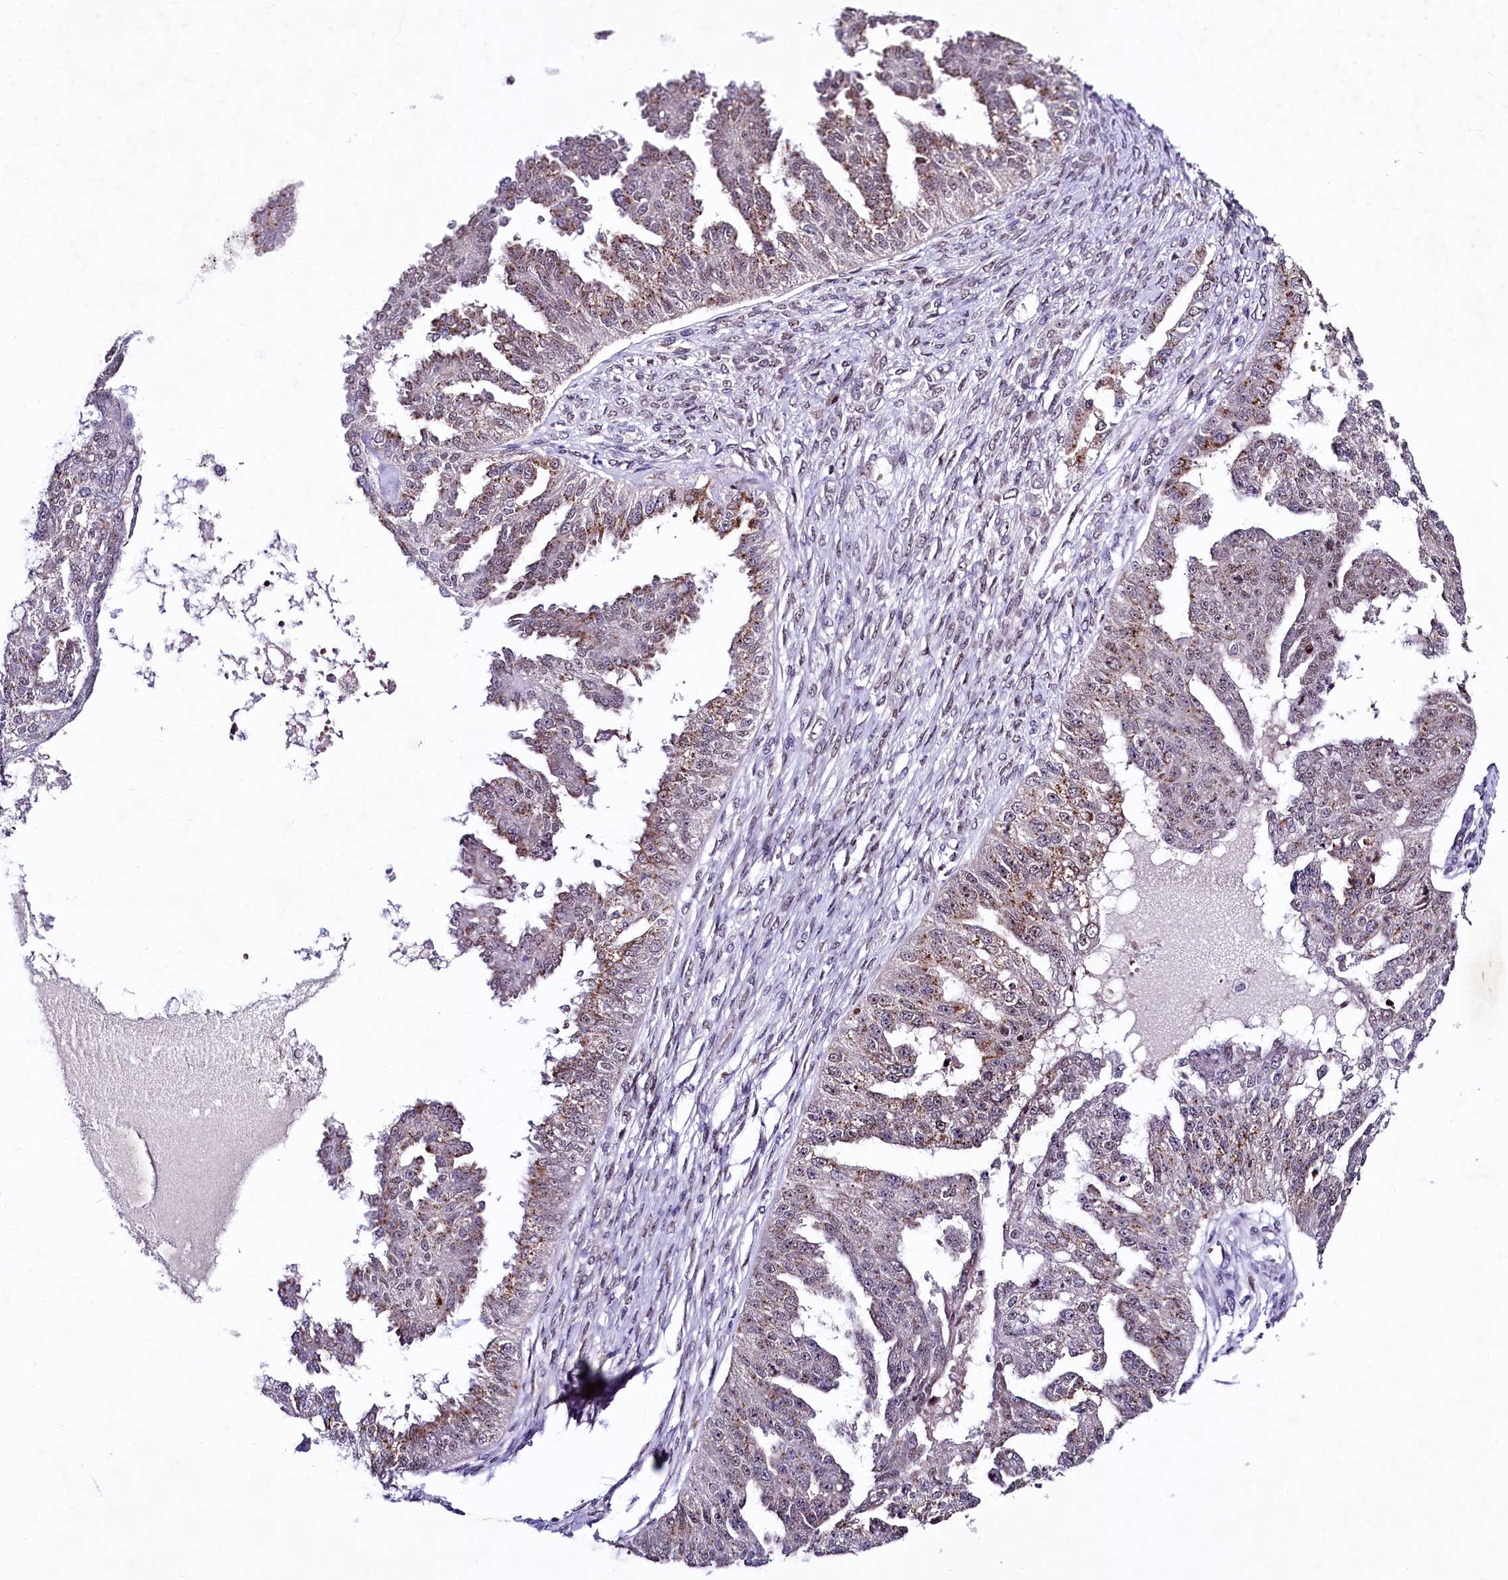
{"staining": {"intensity": "moderate", "quantity": "<25%", "location": "cytoplasmic/membranous"}, "tissue": "ovarian cancer", "cell_type": "Tumor cells", "image_type": "cancer", "snomed": [{"axis": "morphology", "description": "Cystadenocarcinoma, serous, NOS"}, {"axis": "topography", "description": "Ovary"}], "caption": "A brown stain shows moderate cytoplasmic/membranous expression of a protein in human ovarian serous cystadenocarcinoma tumor cells.", "gene": "LEUTX", "patient": {"sex": "female", "age": 58}}